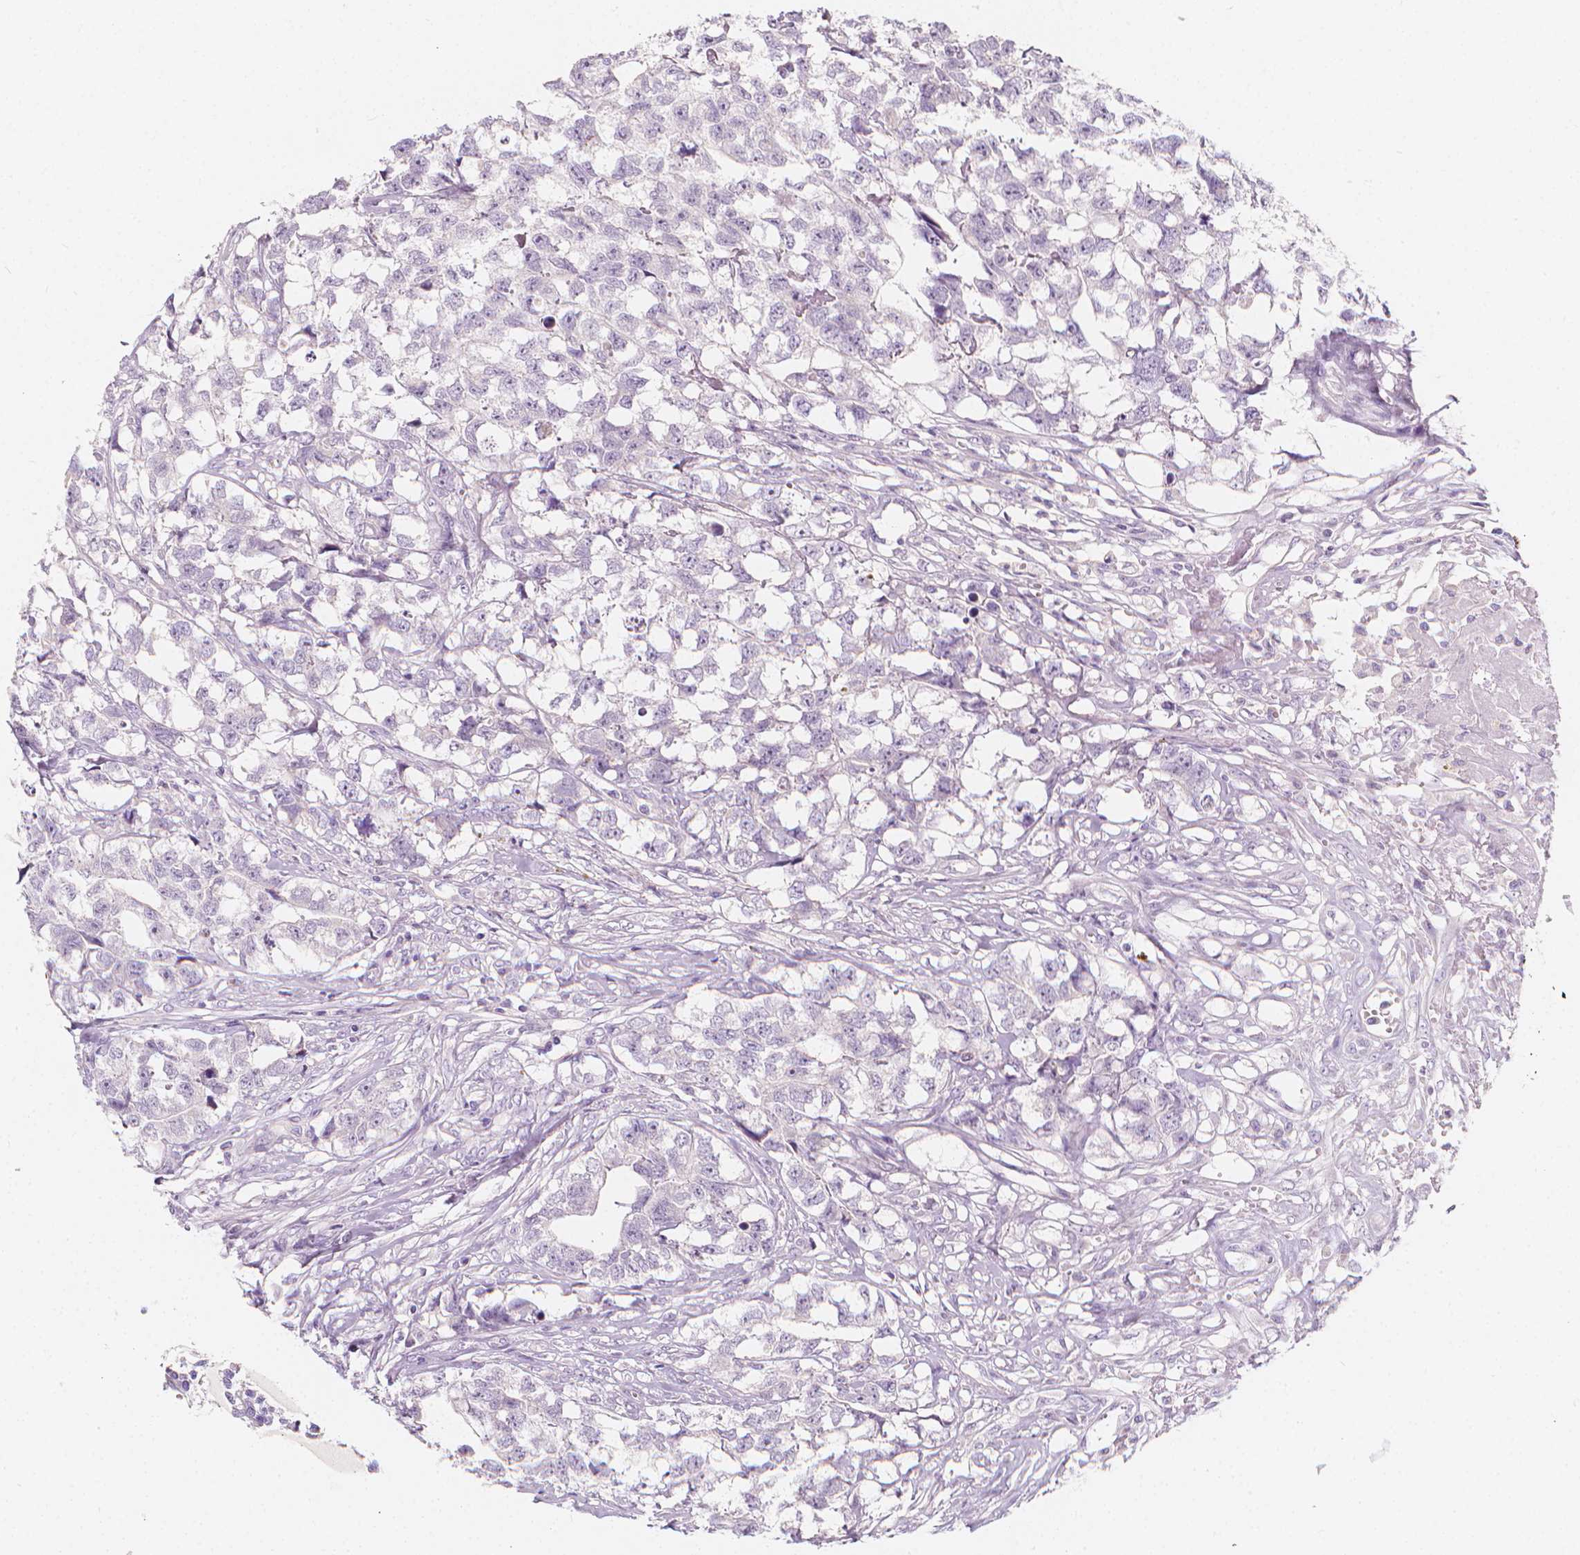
{"staining": {"intensity": "negative", "quantity": "none", "location": "none"}, "tissue": "testis cancer", "cell_type": "Tumor cells", "image_type": "cancer", "snomed": [{"axis": "morphology", "description": "Carcinoma, Embryonal, NOS"}, {"axis": "morphology", "description": "Teratoma, malignant, NOS"}, {"axis": "topography", "description": "Testis"}], "caption": "The immunohistochemistry (IHC) photomicrograph has no significant staining in tumor cells of testis embryonal carcinoma tissue.", "gene": "RBFOX1", "patient": {"sex": "male", "age": 44}}